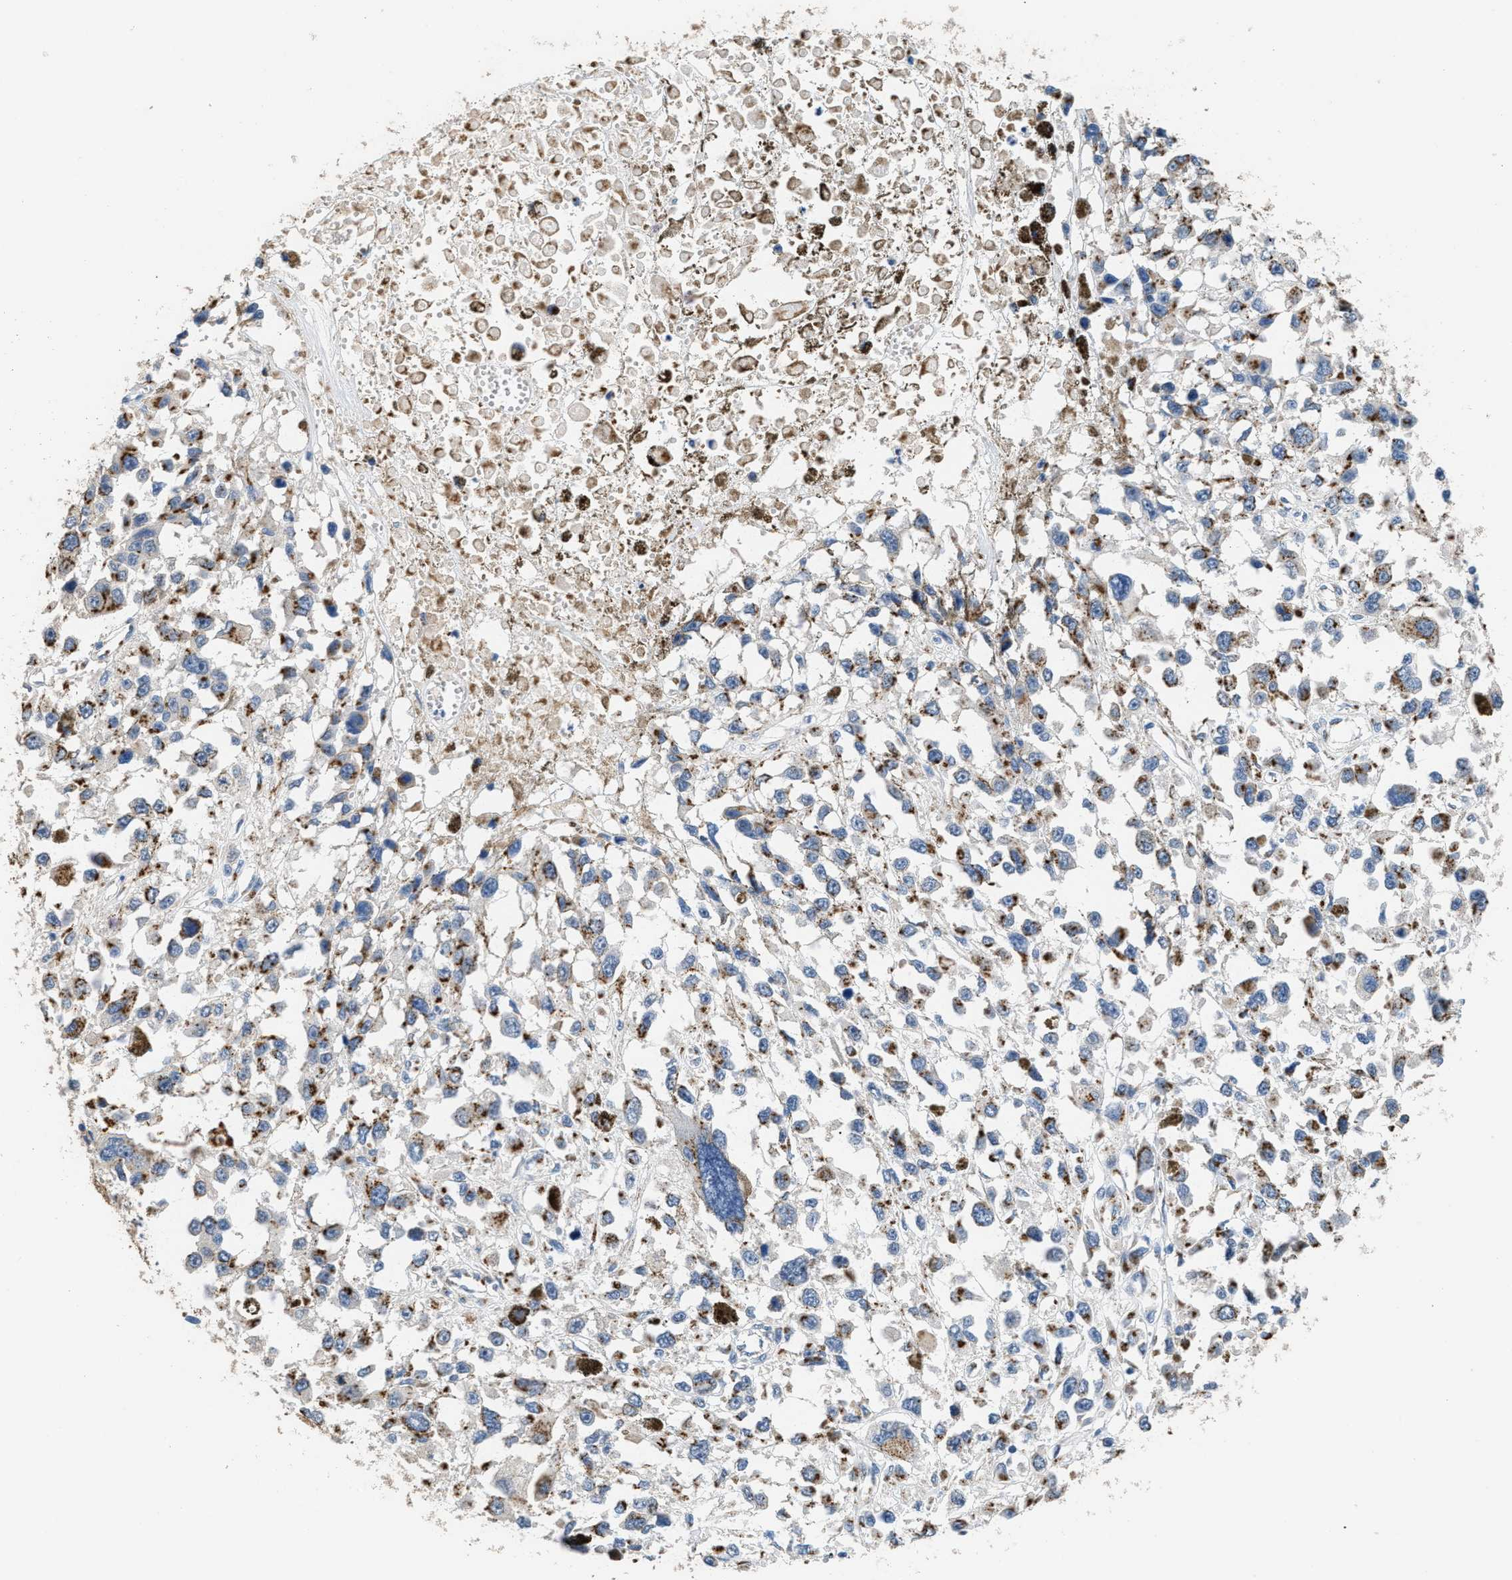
{"staining": {"intensity": "moderate", "quantity": ">75%", "location": "cytoplasmic/membranous"}, "tissue": "melanoma", "cell_type": "Tumor cells", "image_type": "cancer", "snomed": [{"axis": "morphology", "description": "Malignant melanoma, Metastatic site"}, {"axis": "topography", "description": "Lymph node"}], "caption": "Malignant melanoma (metastatic site) tissue displays moderate cytoplasmic/membranous expression in approximately >75% of tumor cells", "gene": "GOLM1", "patient": {"sex": "male", "age": 59}}